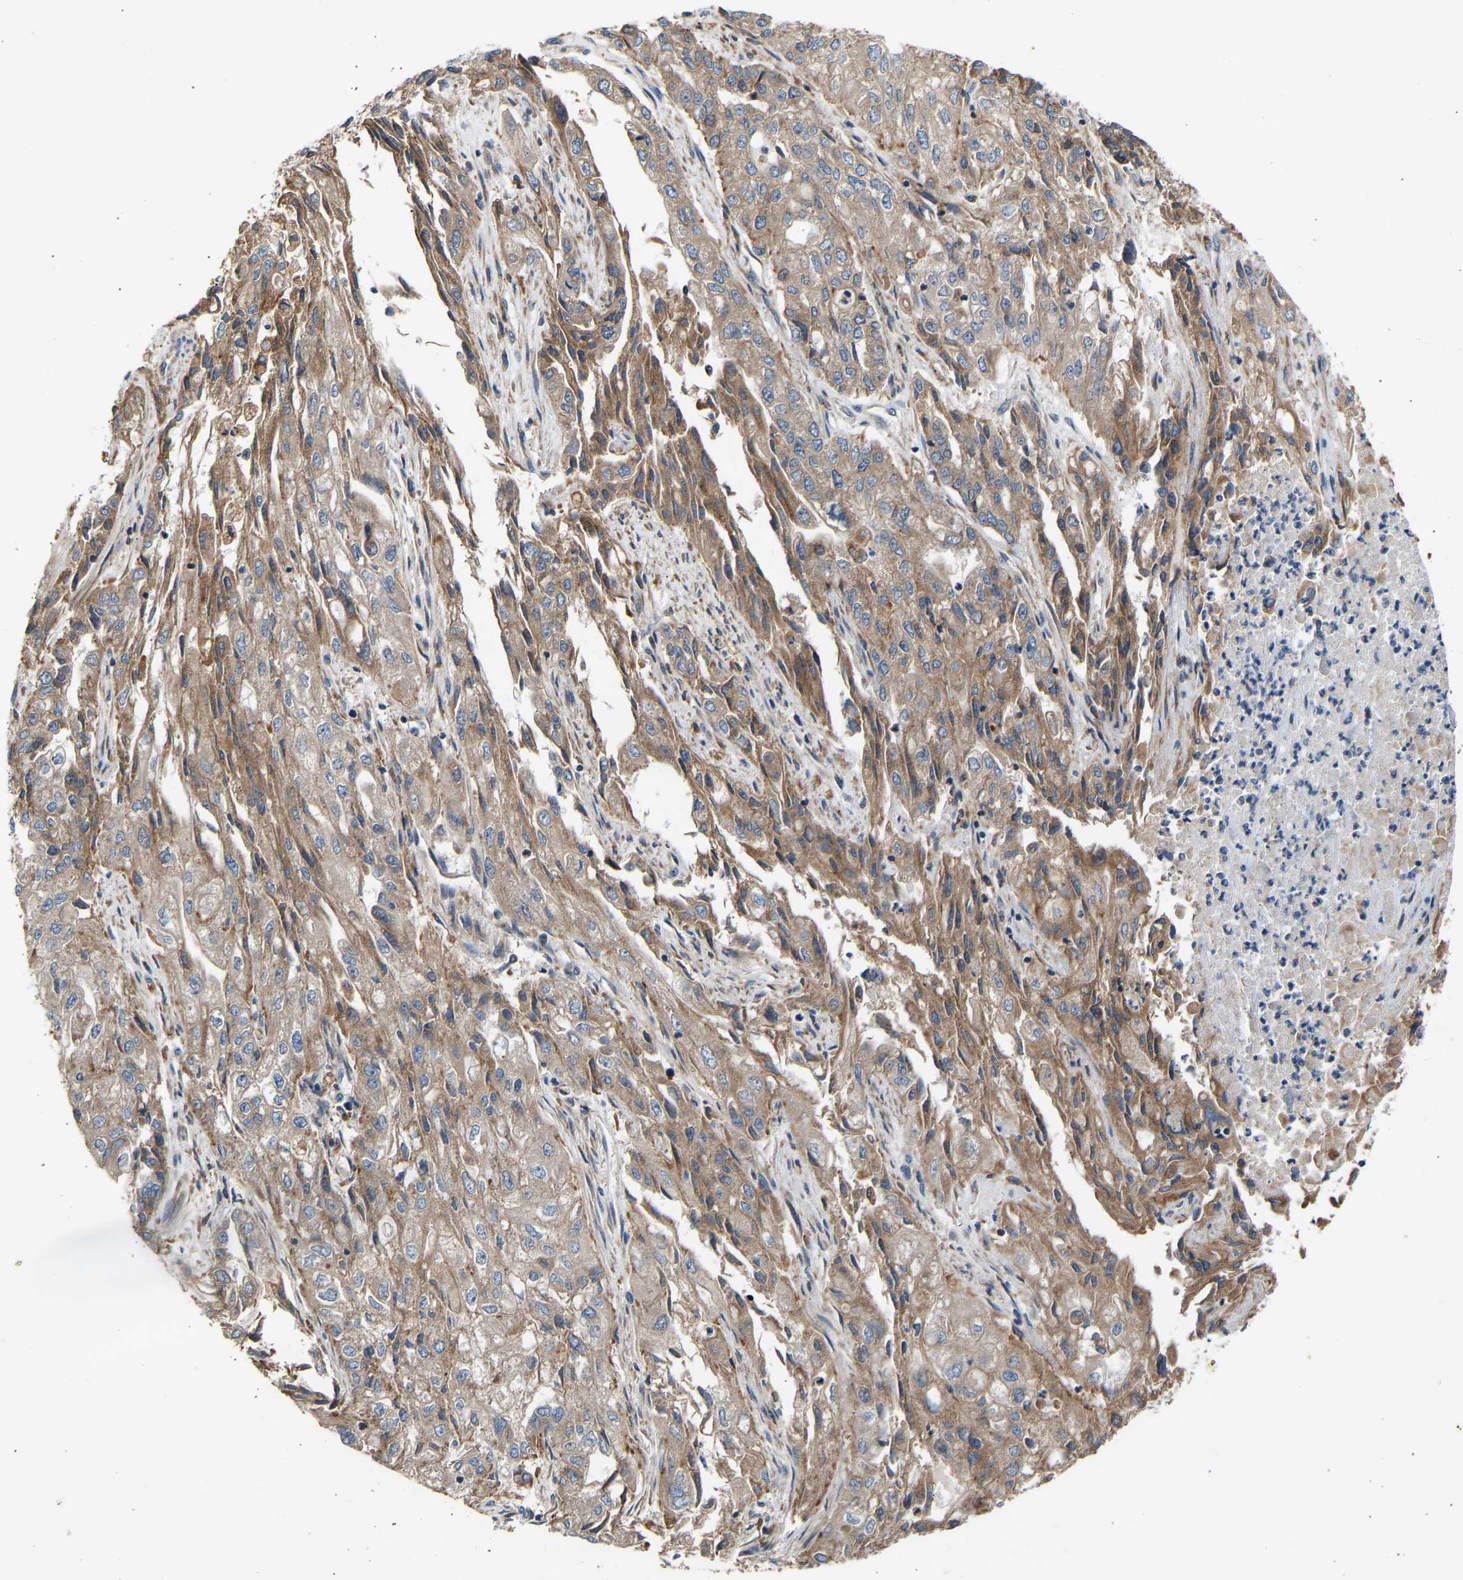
{"staining": {"intensity": "moderate", "quantity": ">75%", "location": "cytoplasmic/membranous"}, "tissue": "endometrial cancer", "cell_type": "Tumor cells", "image_type": "cancer", "snomed": [{"axis": "morphology", "description": "Adenocarcinoma, NOS"}, {"axis": "topography", "description": "Endometrium"}], "caption": "The image demonstrates staining of endometrial adenocarcinoma, revealing moderate cytoplasmic/membranous protein positivity (brown color) within tumor cells.", "gene": "GCN1", "patient": {"sex": "female", "age": 49}}